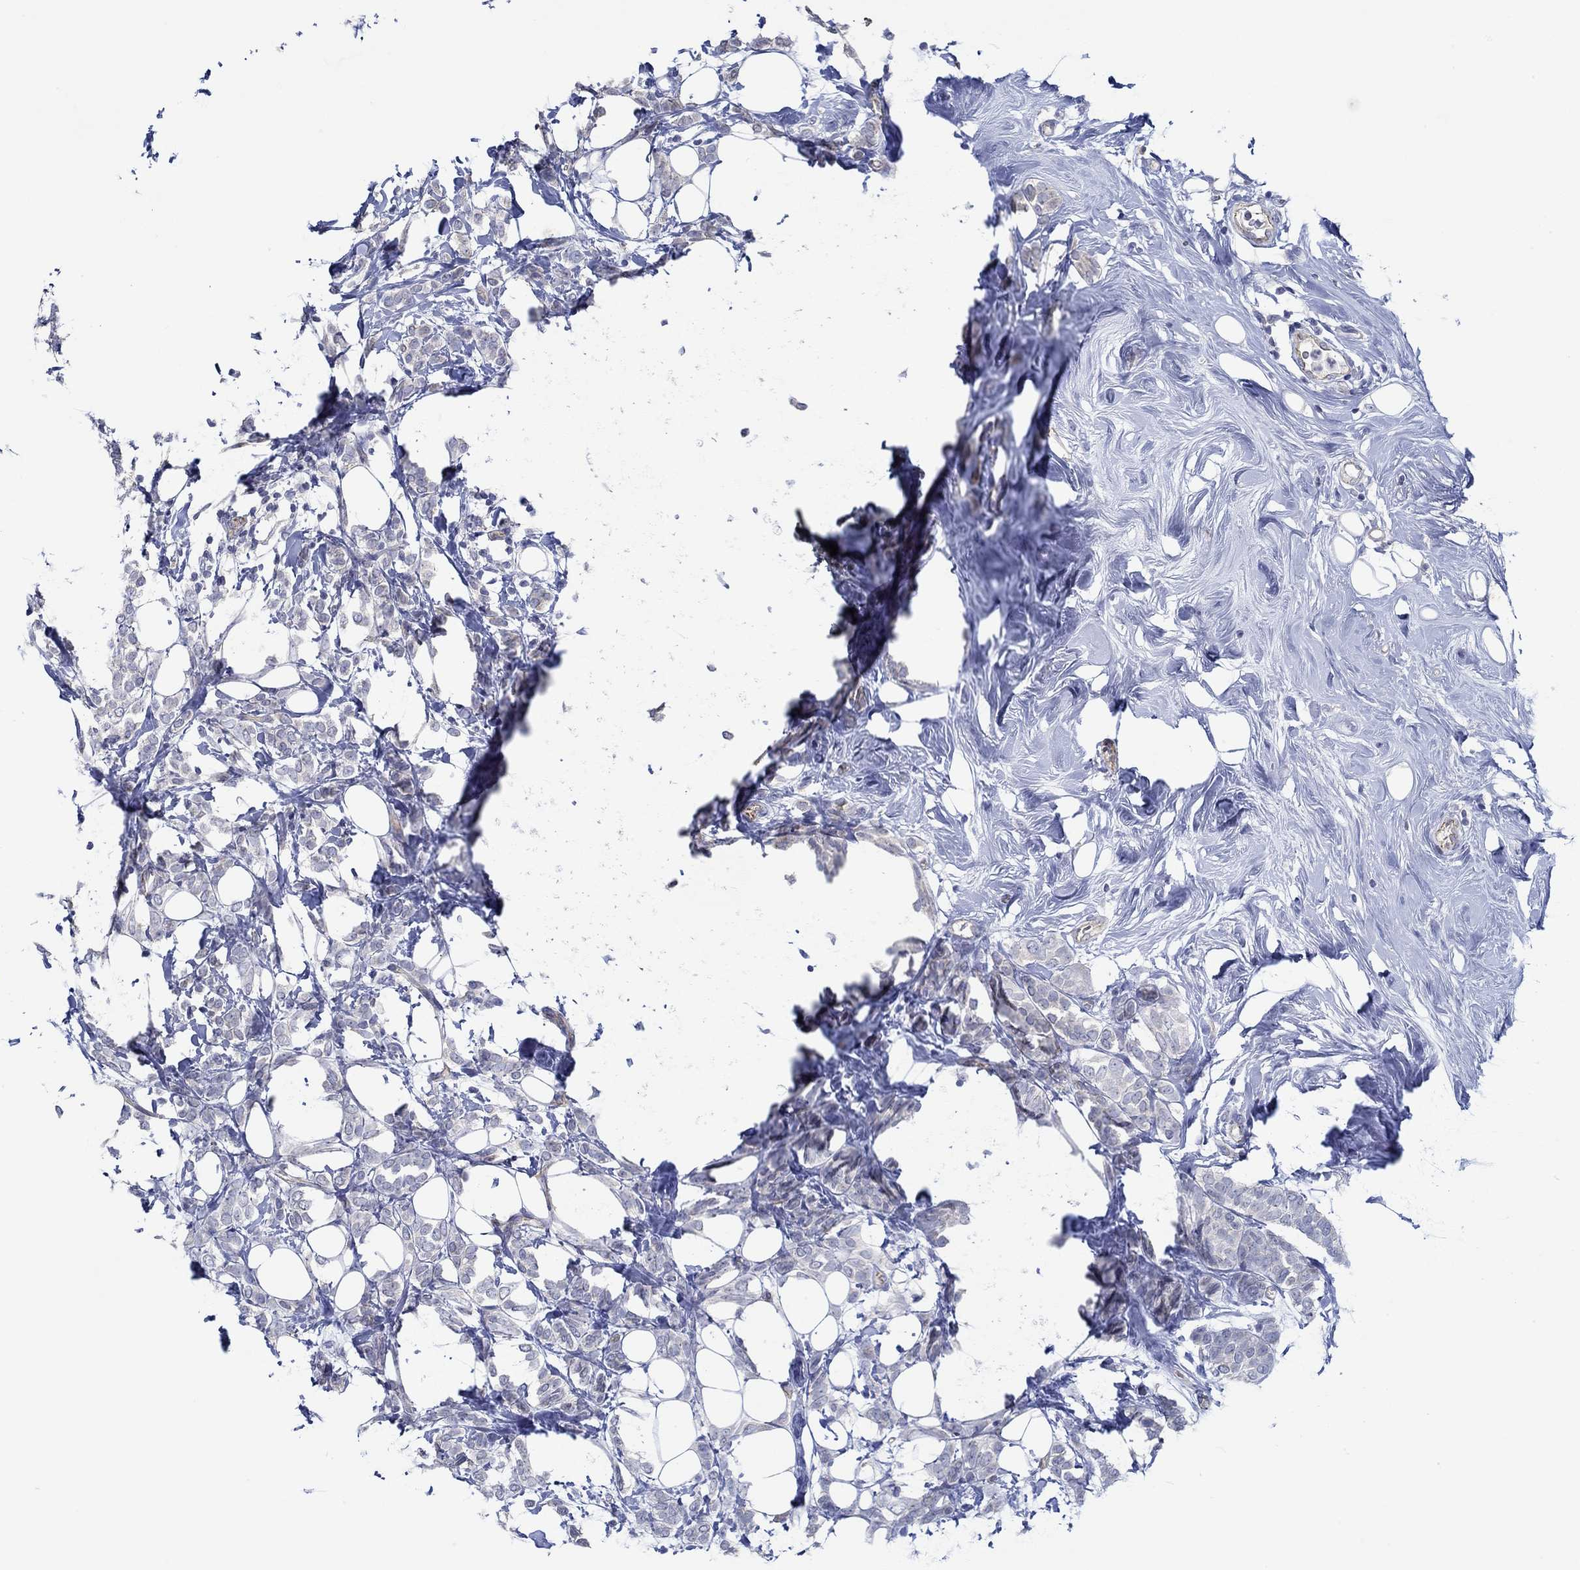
{"staining": {"intensity": "negative", "quantity": "none", "location": "none"}, "tissue": "breast cancer", "cell_type": "Tumor cells", "image_type": "cancer", "snomed": [{"axis": "morphology", "description": "Lobular carcinoma"}, {"axis": "topography", "description": "Breast"}], "caption": "Photomicrograph shows no protein staining in tumor cells of breast cancer (lobular carcinoma) tissue.", "gene": "GJA5", "patient": {"sex": "female", "age": 49}}